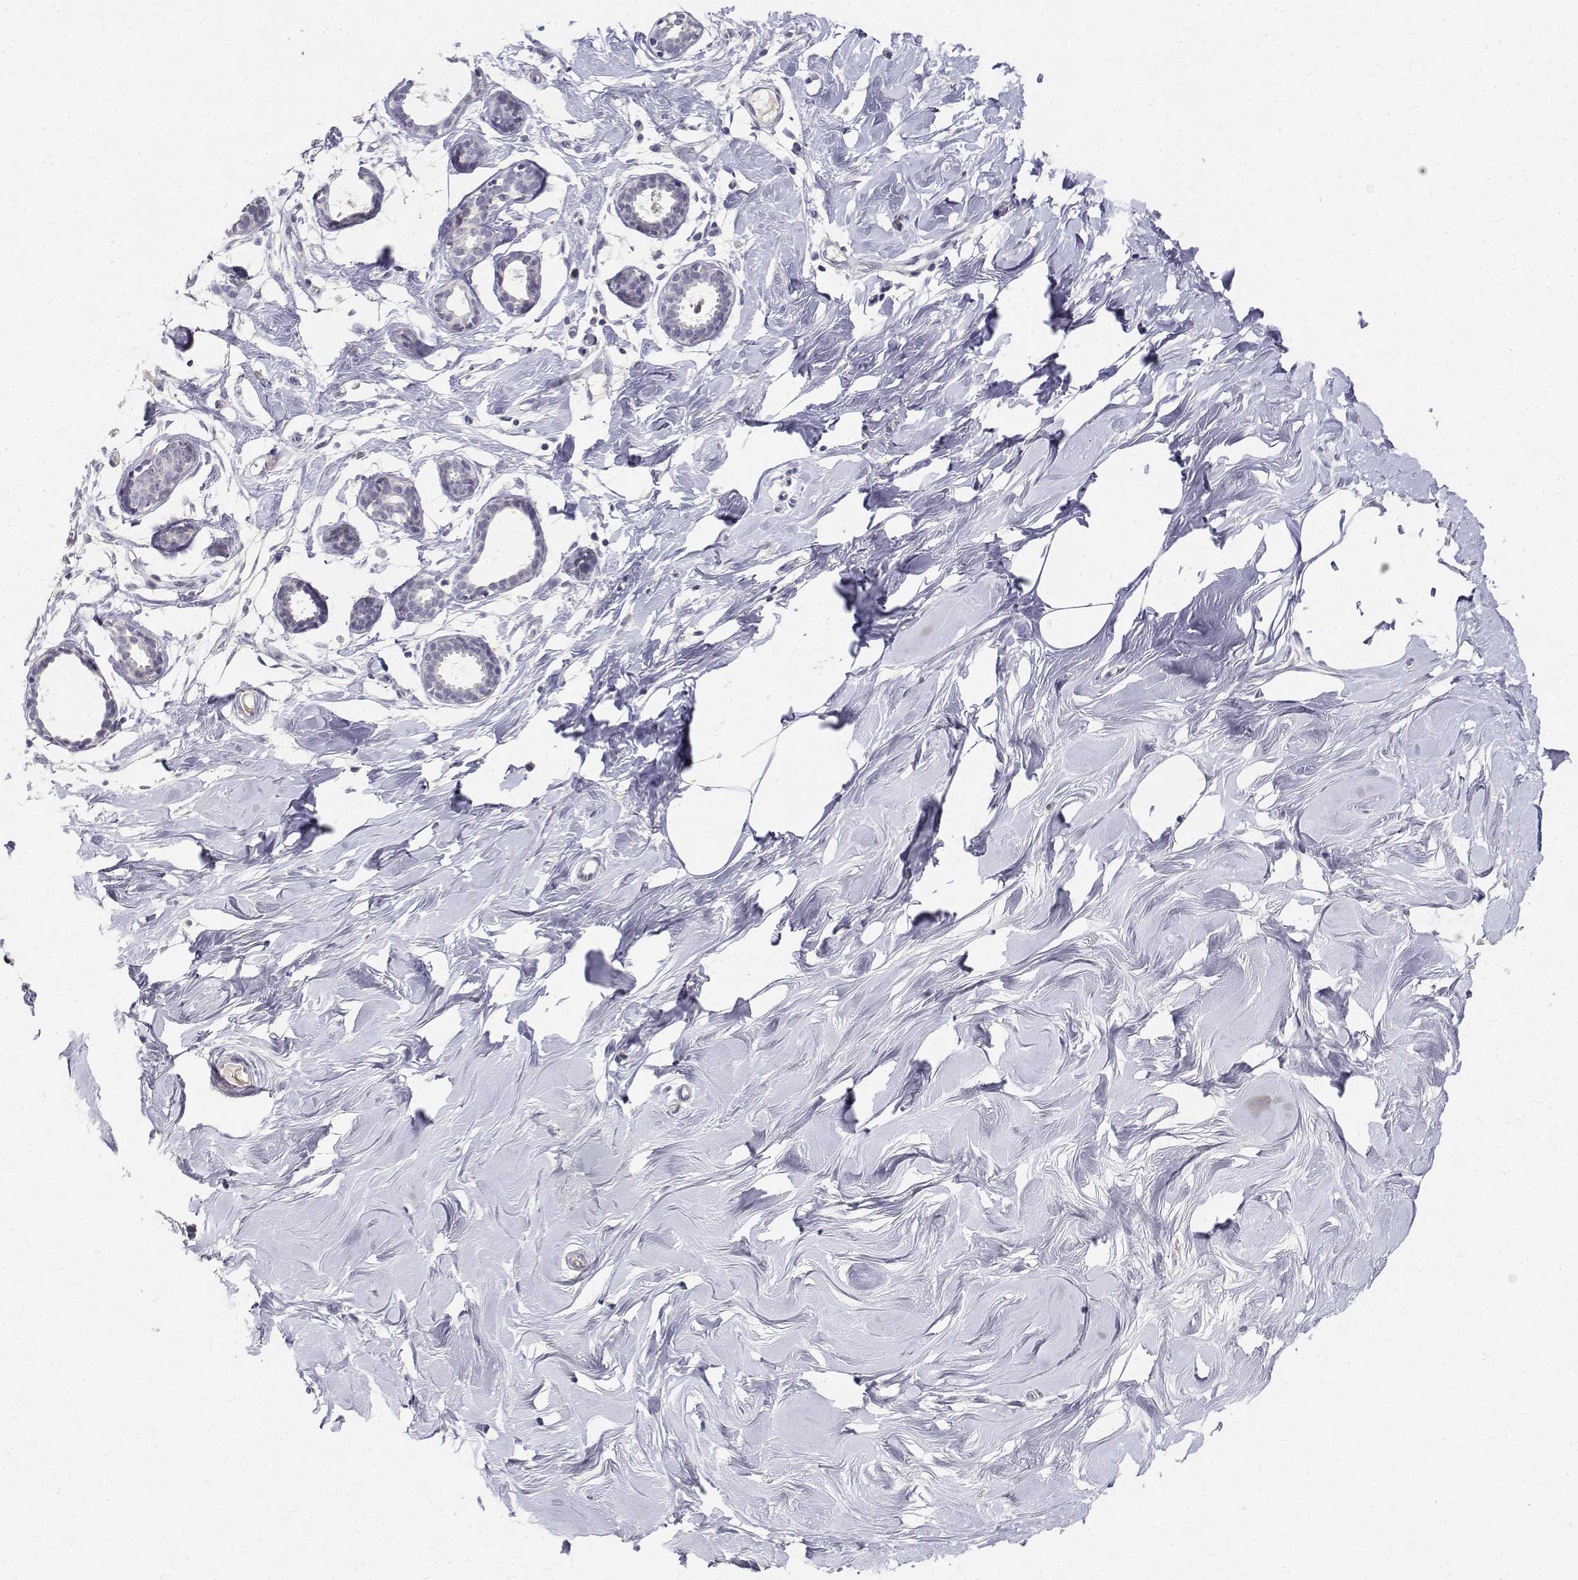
{"staining": {"intensity": "negative", "quantity": "none", "location": "none"}, "tissue": "breast", "cell_type": "Adipocytes", "image_type": "normal", "snomed": [{"axis": "morphology", "description": "Normal tissue, NOS"}, {"axis": "topography", "description": "Breast"}], "caption": "DAB immunohistochemical staining of normal human breast demonstrates no significant staining in adipocytes.", "gene": "PAEP", "patient": {"sex": "female", "age": 27}}